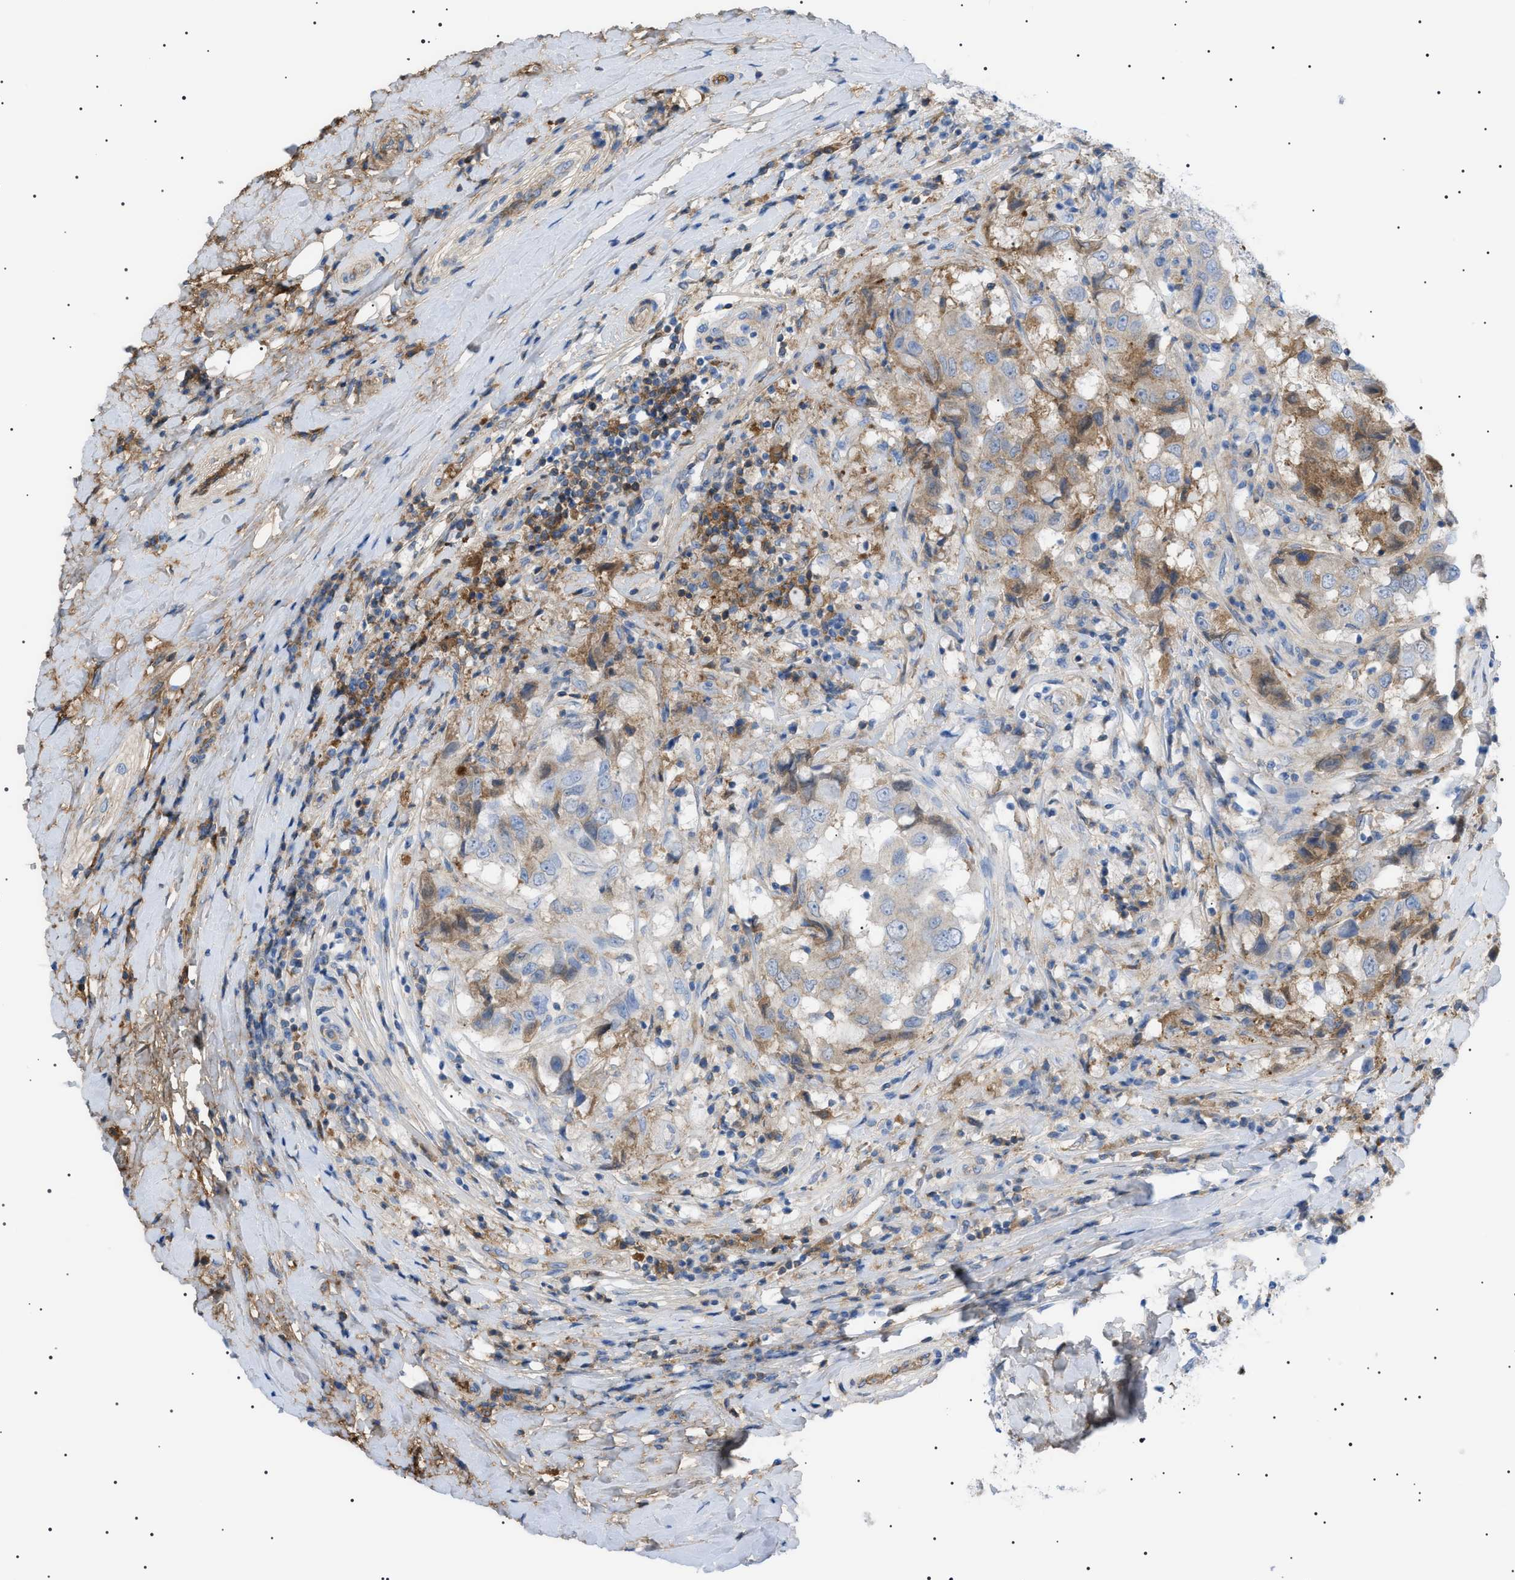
{"staining": {"intensity": "weak", "quantity": "25%-75%", "location": "cytoplasmic/membranous"}, "tissue": "breast cancer", "cell_type": "Tumor cells", "image_type": "cancer", "snomed": [{"axis": "morphology", "description": "Duct carcinoma"}, {"axis": "topography", "description": "Breast"}], "caption": "An immunohistochemistry (IHC) image of neoplastic tissue is shown. Protein staining in brown labels weak cytoplasmic/membranous positivity in invasive ductal carcinoma (breast) within tumor cells.", "gene": "LPA", "patient": {"sex": "female", "age": 27}}